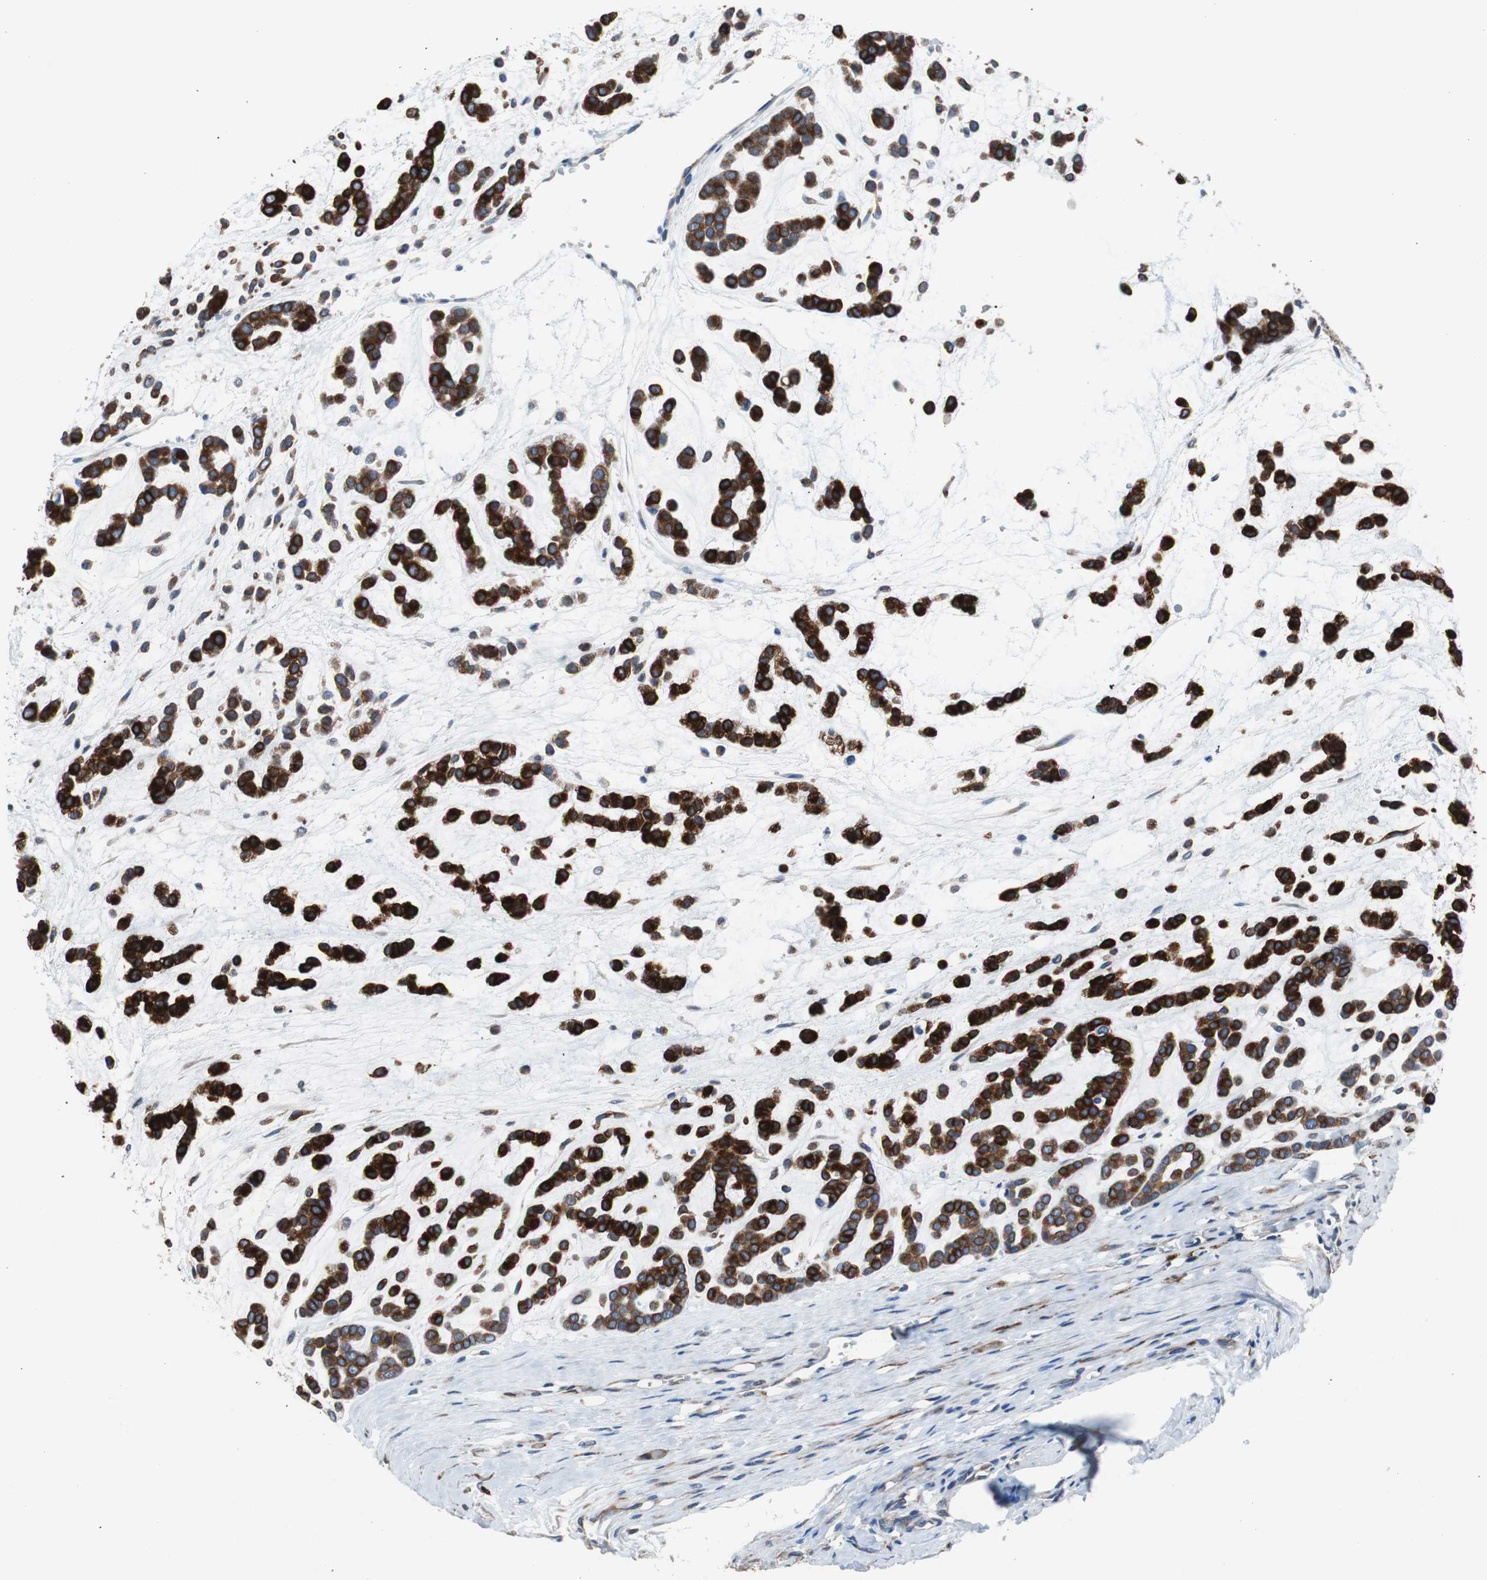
{"staining": {"intensity": "strong", "quantity": ">75%", "location": "cytoplasmic/membranous"}, "tissue": "head and neck cancer", "cell_type": "Tumor cells", "image_type": "cancer", "snomed": [{"axis": "morphology", "description": "Adenocarcinoma, NOS"}, {"axis": "morphology", "description": "Adenoma, NOS"}, {"axis": "topography", "description": "Head-Neck"}], "caption": "Tumor cells exhibit strong cytoplasmic/membranous staining in about >75% of cells in head and neck cancer.", "gene": "PBXIP1", "patient": {"sex": "female", "age": 55}}